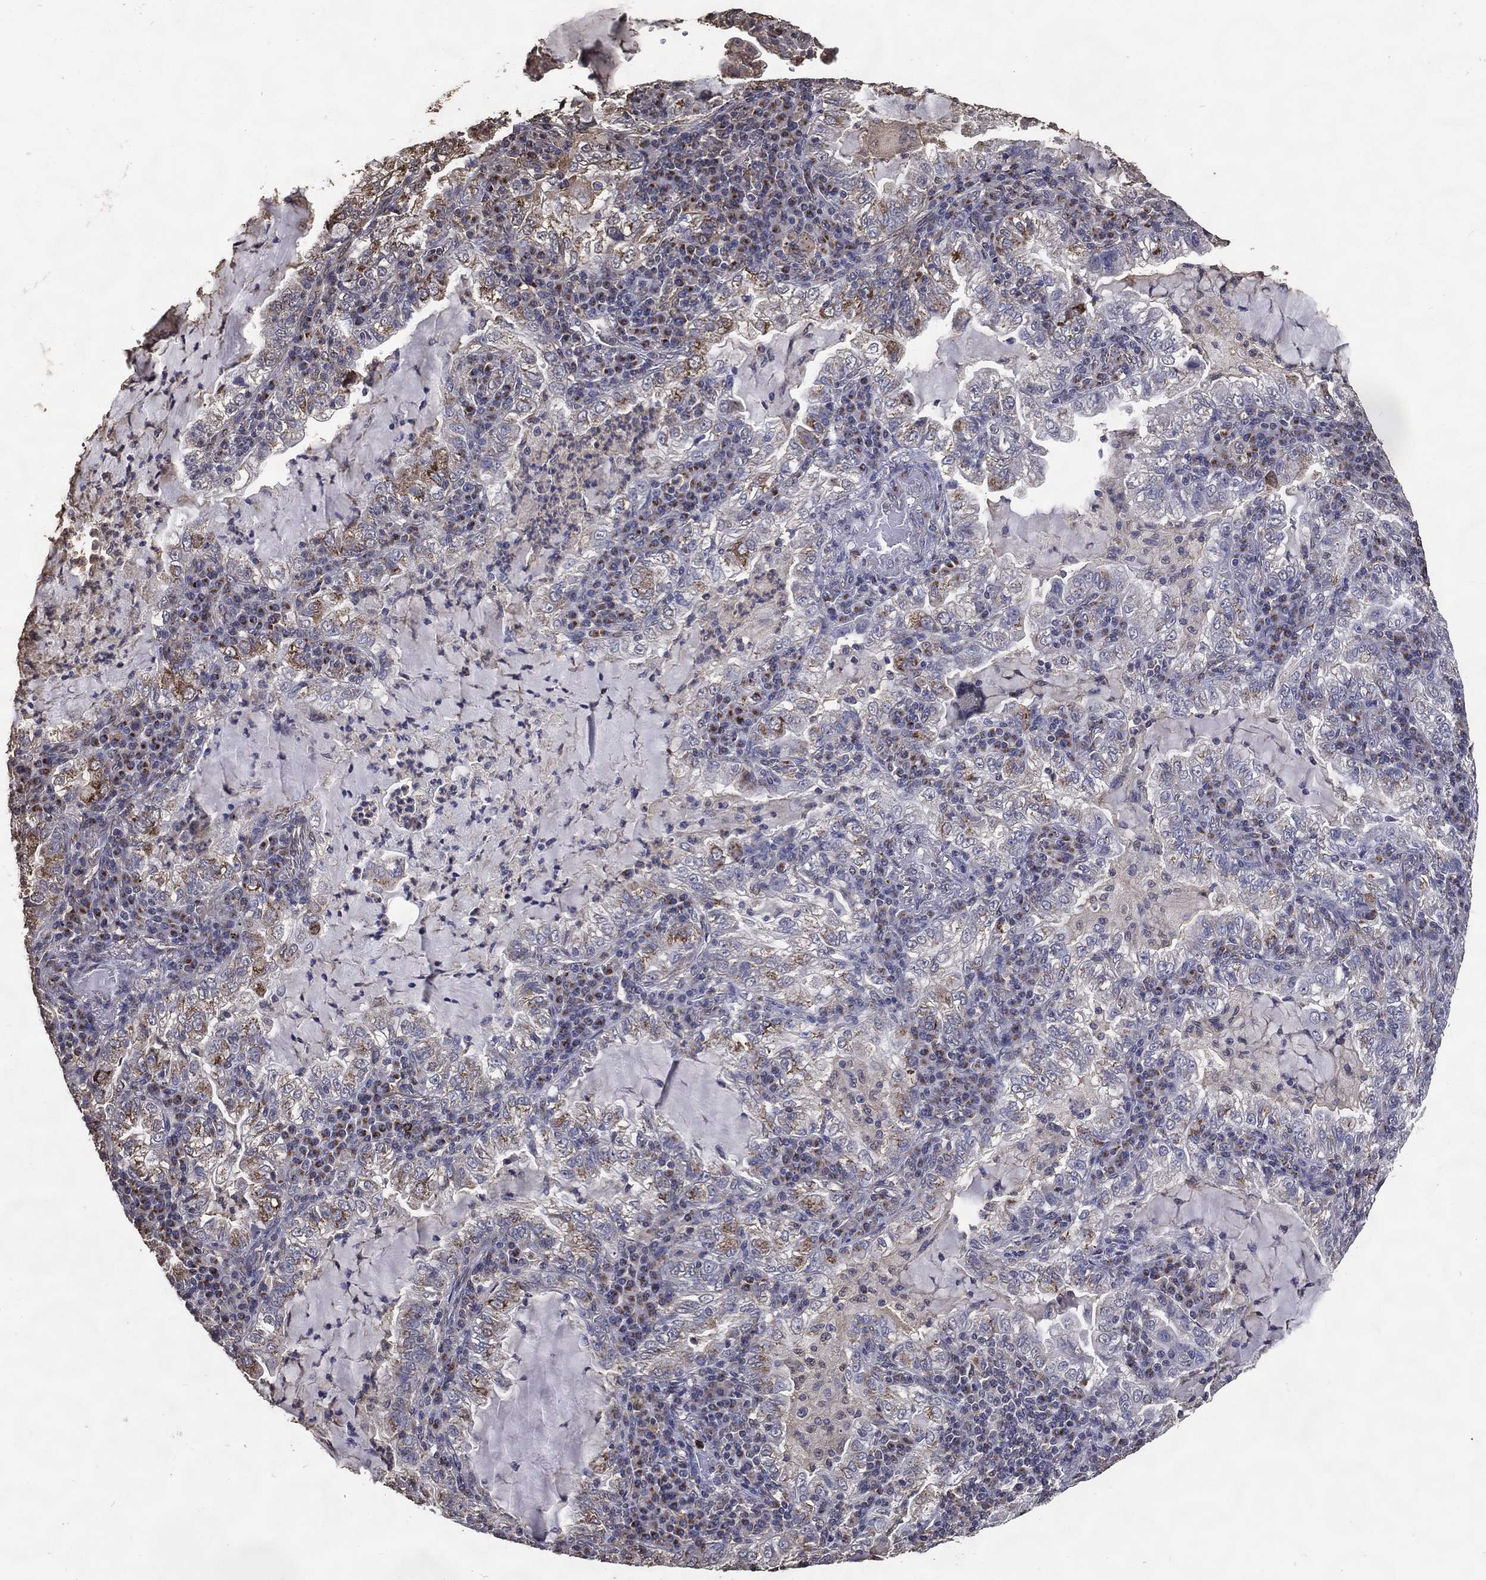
{"staining": {"intensity": "moderate", "quantity": "25%-75%", "location": "cytoplasmic/membranous"}, "tissue": "lung cancer", "cell_type": "Tumor cells", "image_type": "cancer", "snomed": [{"axis": "morphology", "description": "Adenocarcinoma, NOS"}, {"axis": "topography", "description": "Lung"}], "caption": "An immunohistochemistry (IHC) photomicrograph of neoplastic tissue is shown. Protein staining in brown shows moderate cytoplasmic/membranous positivity in lung cancer within tumor cells.", "gene": "GPR183", "patient": {"sex": "female", "age": 73}}